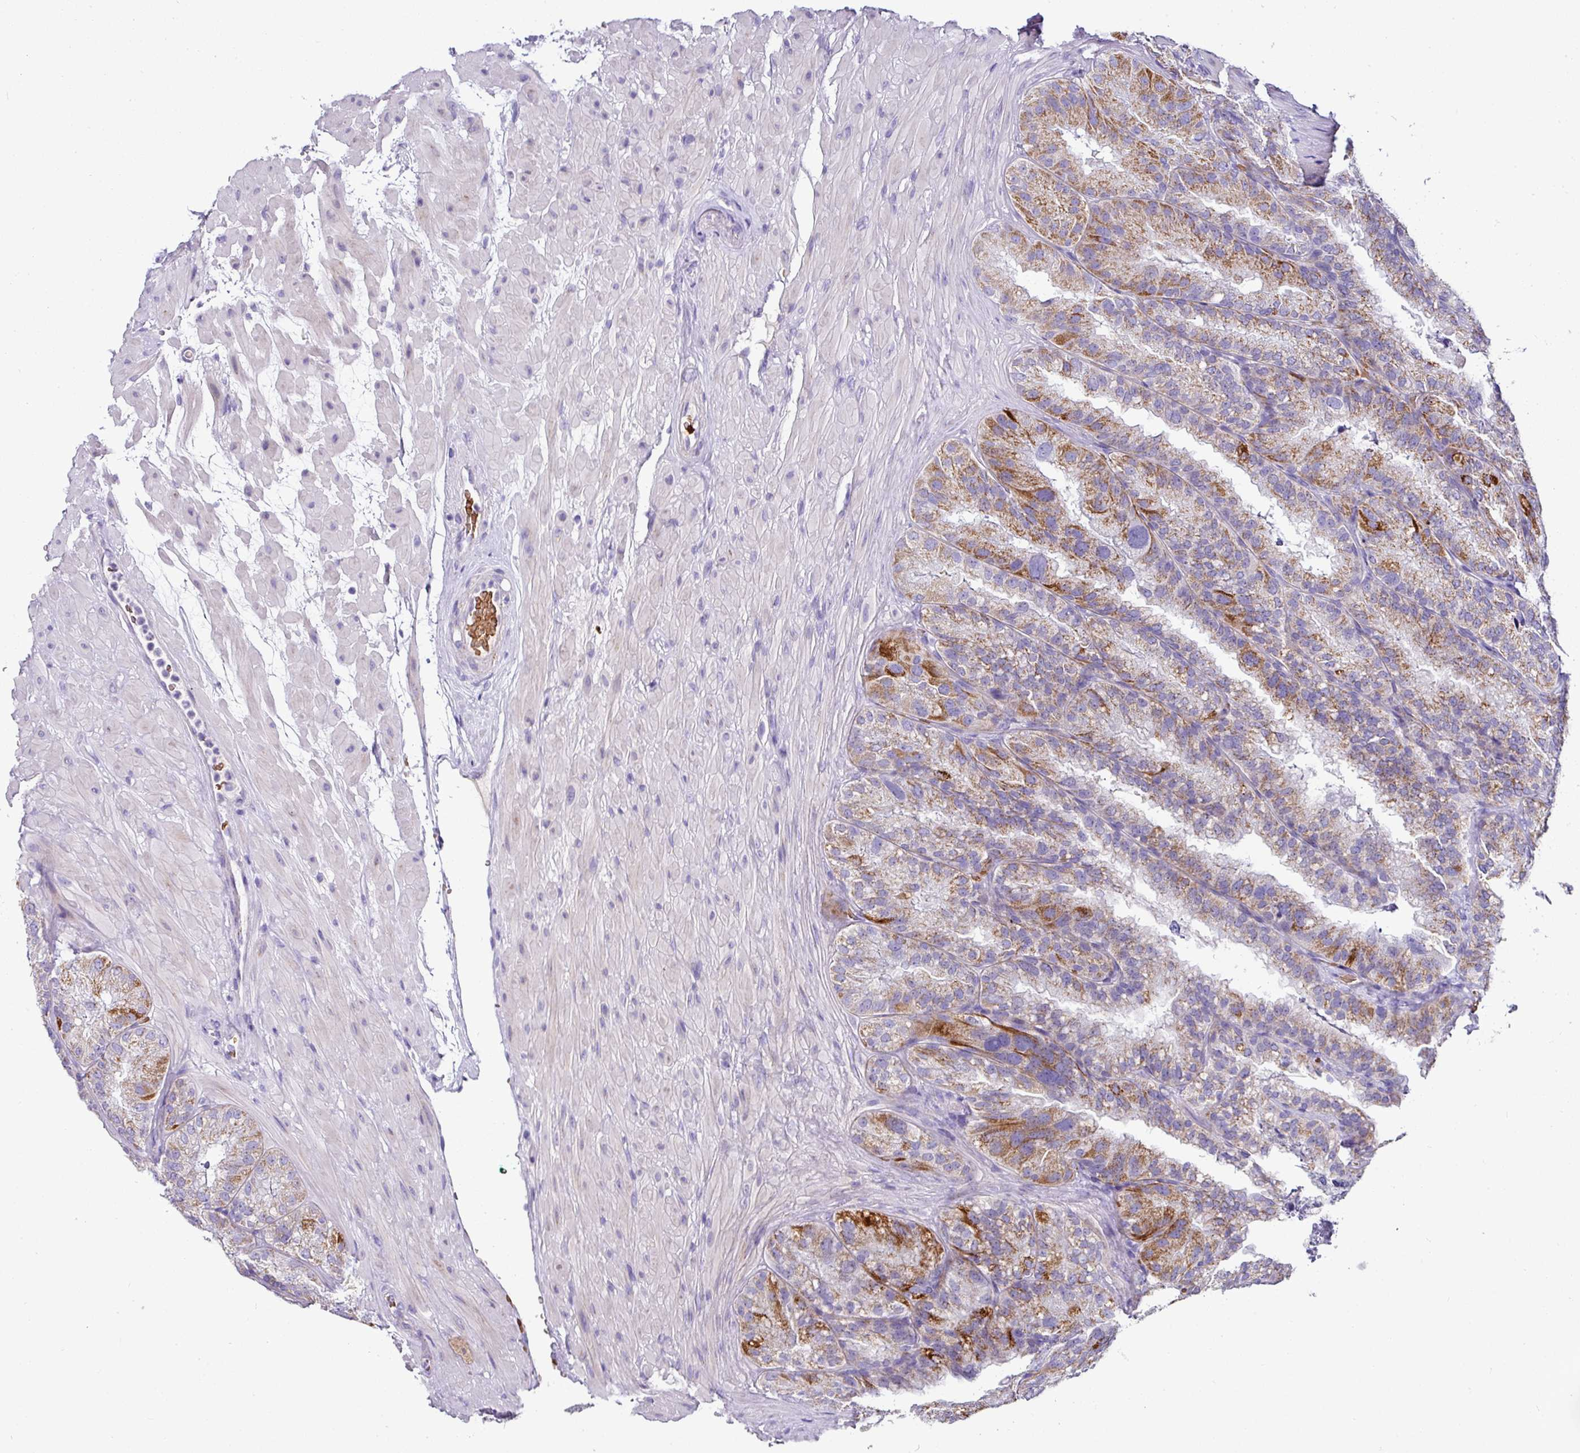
{"staining": {"intensity": "moderate", "quantity": "25%-75%", "location": "cytoplasmic/membranous"}, "tissue": "seminal vesicle", "cell_type": "Glandular cells", "image_type": "normal", "snomed": [{"axis": "morphology", "description": "Normal tissue, NOS"}, {"axis": "topography", "description": "Seminal veicle"}], "caption": "Glandular cells exhibit medium levels of moderate cytoplasmic/membranous staining in approximately 25%-75% of cells in benign seminal vesicle.", "gene": "NAPSA", "patient": {"sex": "male", "age": 58}}